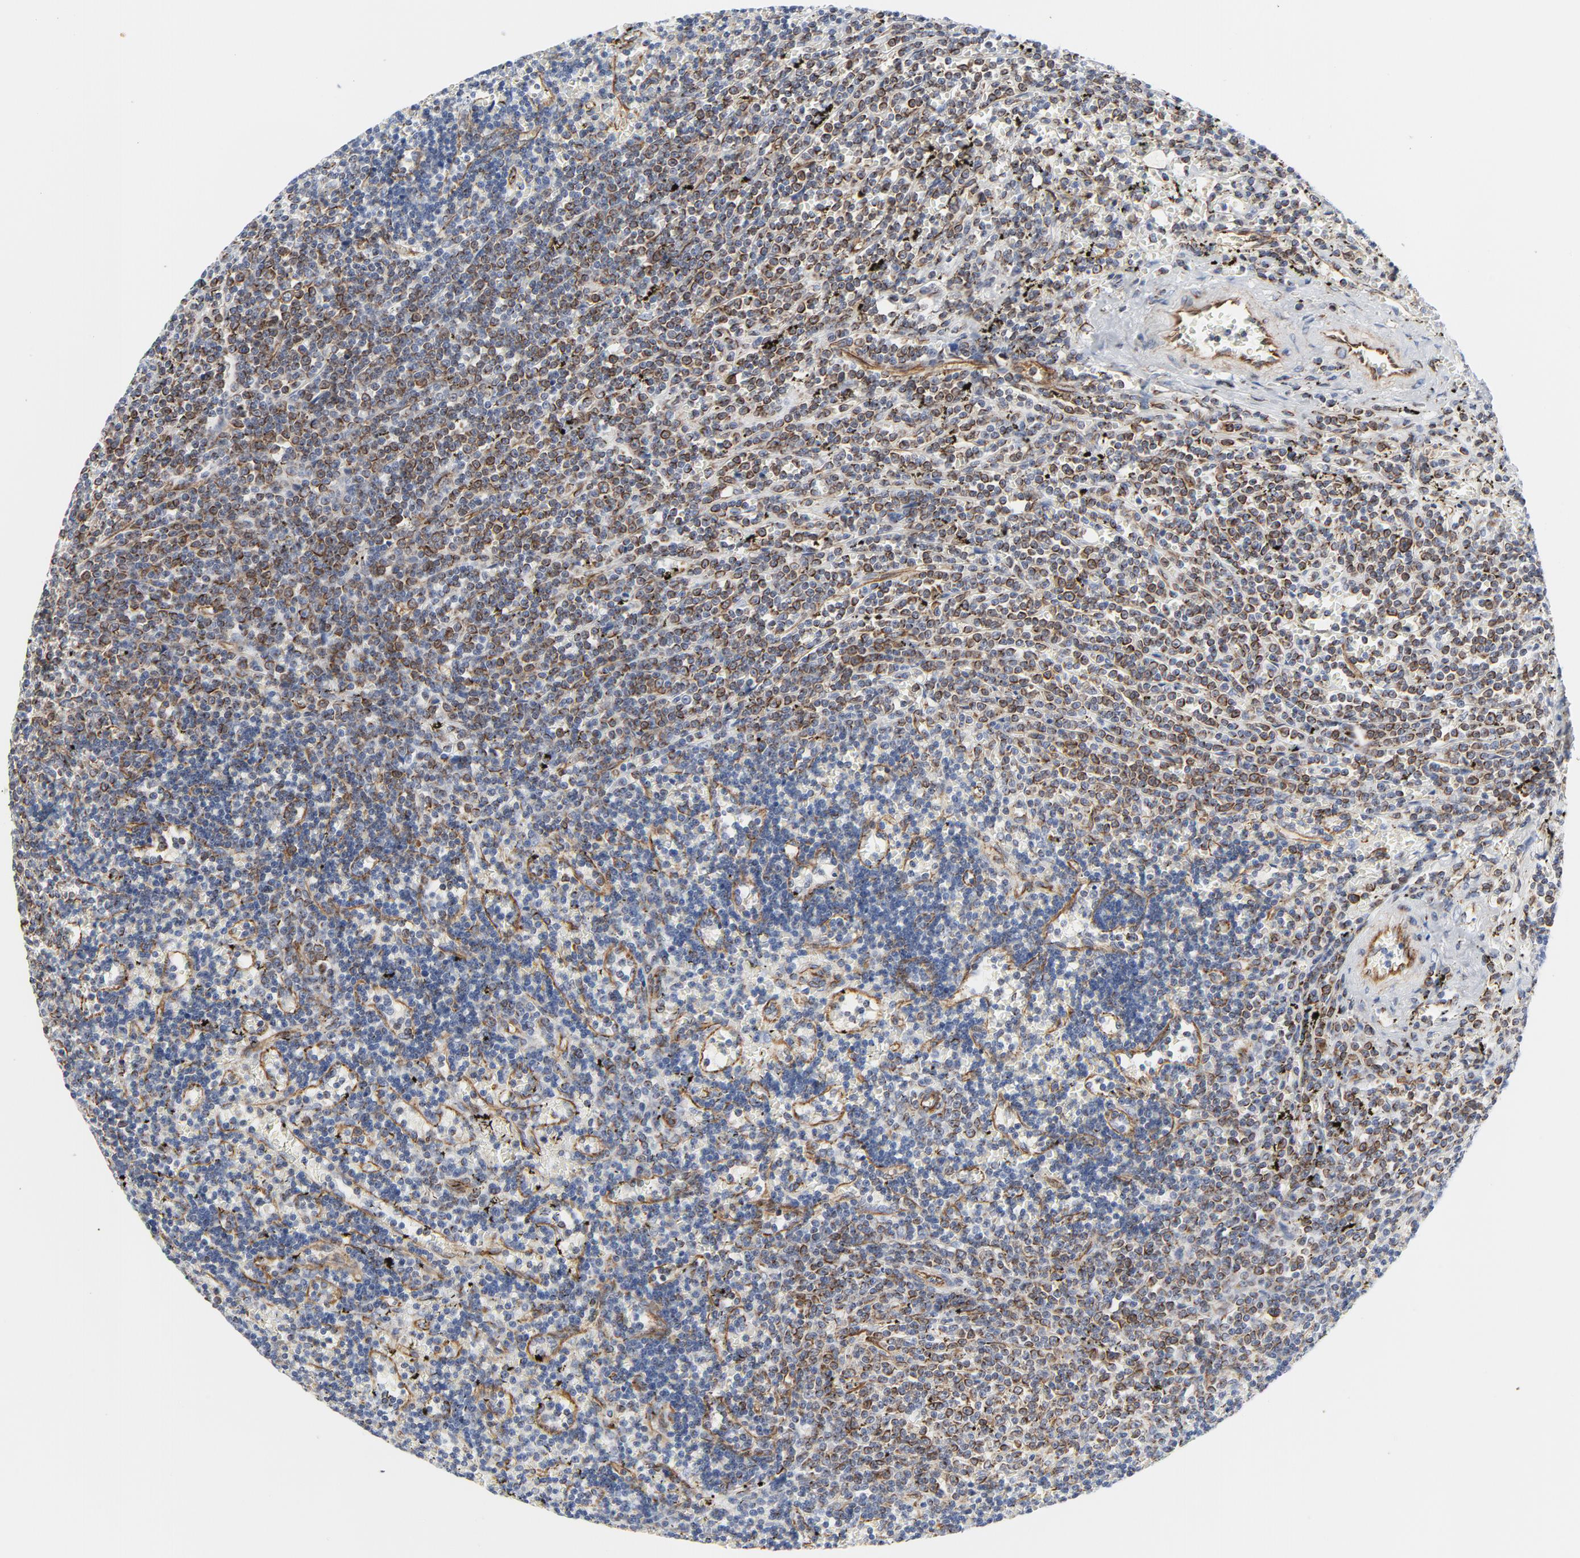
{"staining": {"intensity": "negative", "quantity": "none", "location": "none"}, "tissue": "lymphoma", "cell_type": "Tumor cells", "image_type": "cancer", "snomed": [{"axis": "morphology", "description": "Malignant lymphoma, non-Hodgkin's type, Low grade"}, {"axis": "topography", "description": "Spleen"}], "caption": "DAB immunohistochemical staining of malignant lymphoma, non-Hodgkin's type (low-grade) demonstrates no significant staining in tumor cells.", "gene": "TUBB1", "patient": {"sex": "male", "age": 60}}